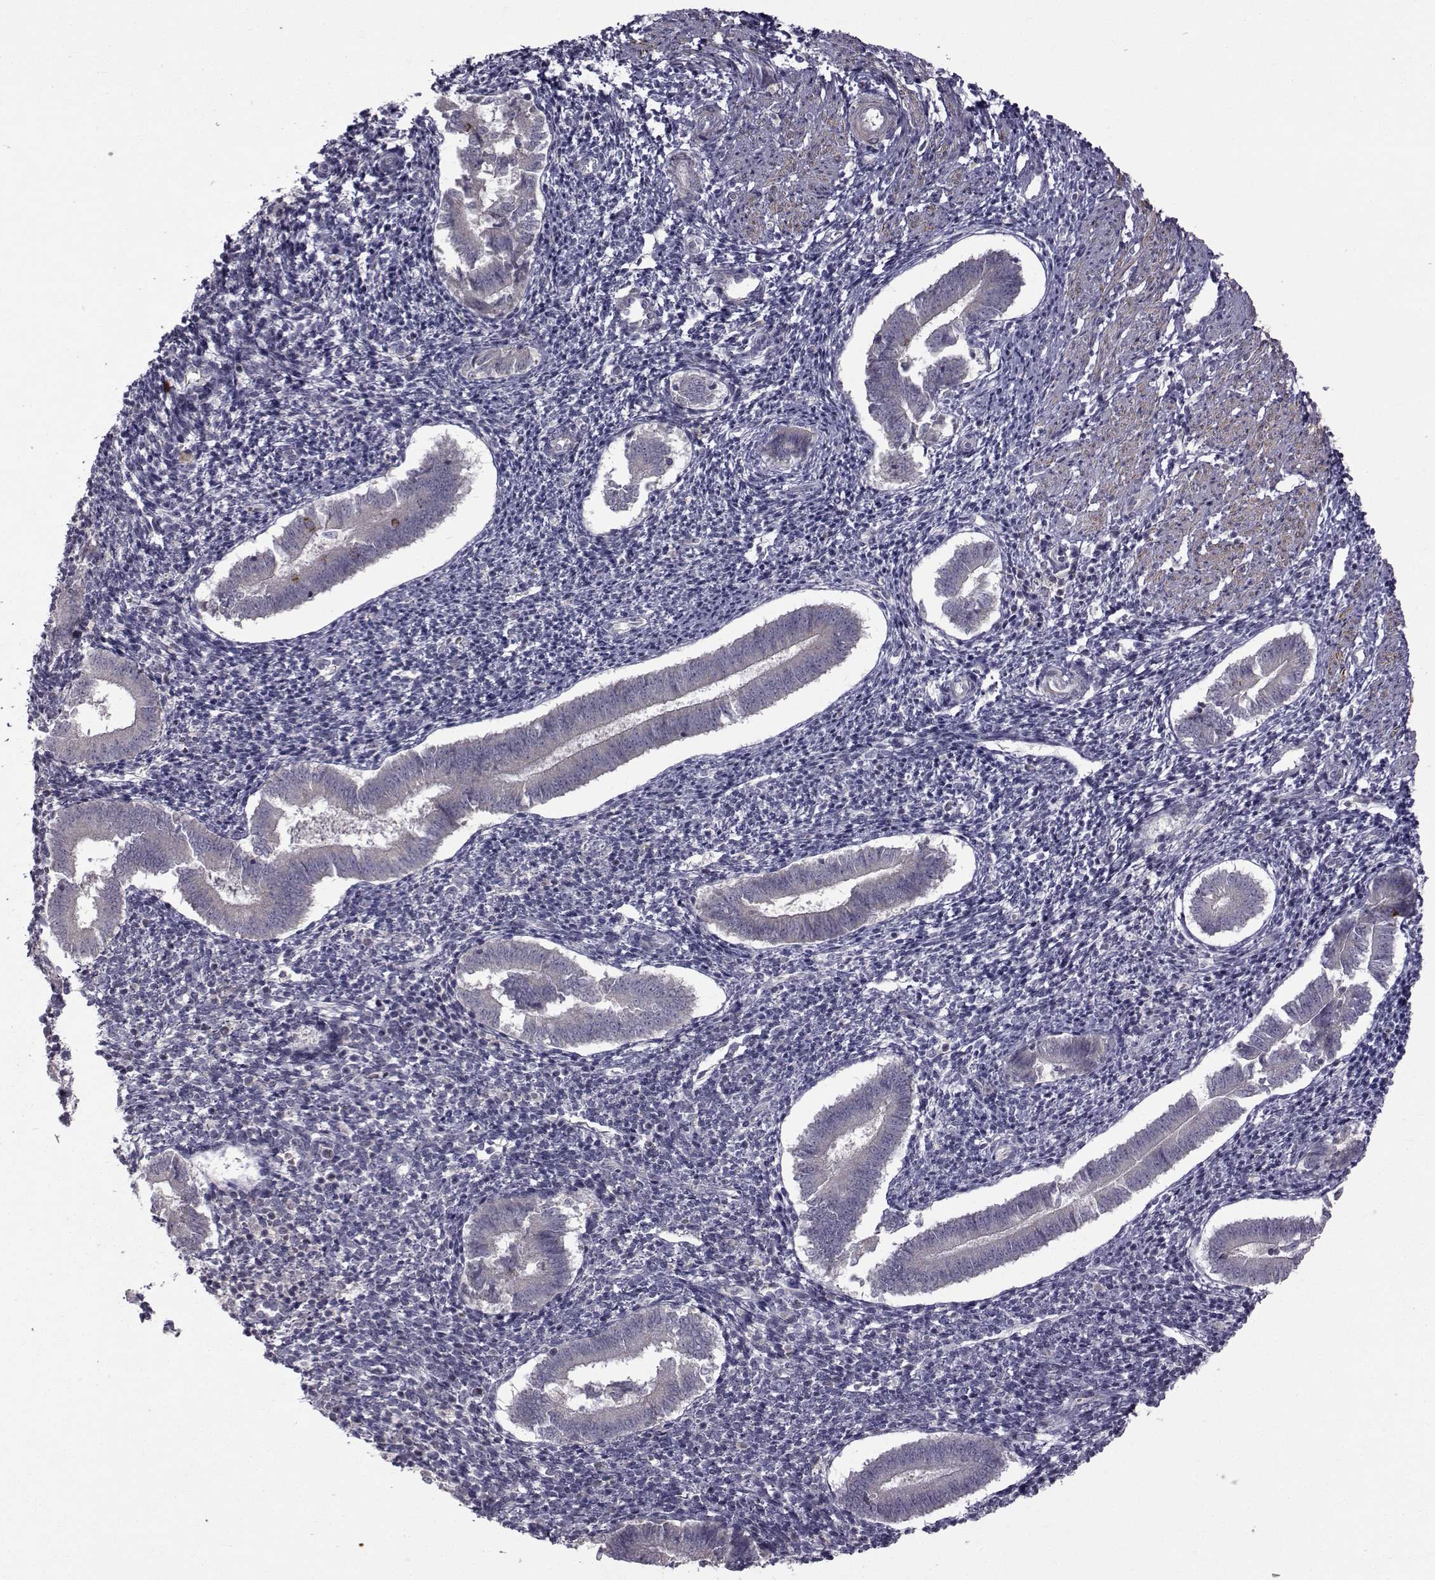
{"staining": {"intensity": "negative", "quantity": "none", "location": "none"}, "tissue": "endometrium", "cell_type": "Cells in endometrial stroma", "image_type": "normal", "snomed": [{"axis": "morphology", "description": "Normal tissue, NOS"}, {"axis": "topography", "description": "Endometrium"}], "caption": "High power microscopy image of an immunohistochemistry image of benign endometrium, revealing no significant staining in cells in endometrial stroma. (Stains: DAB (3,3'-diaminobenzidine) immunohistochemistry (IHC) with hematoxylin counter stain, Microscopy: brightfield microscopy at high magnification).", "gene": "FDXR", "patient": {"sex": "female", "age": 25}}